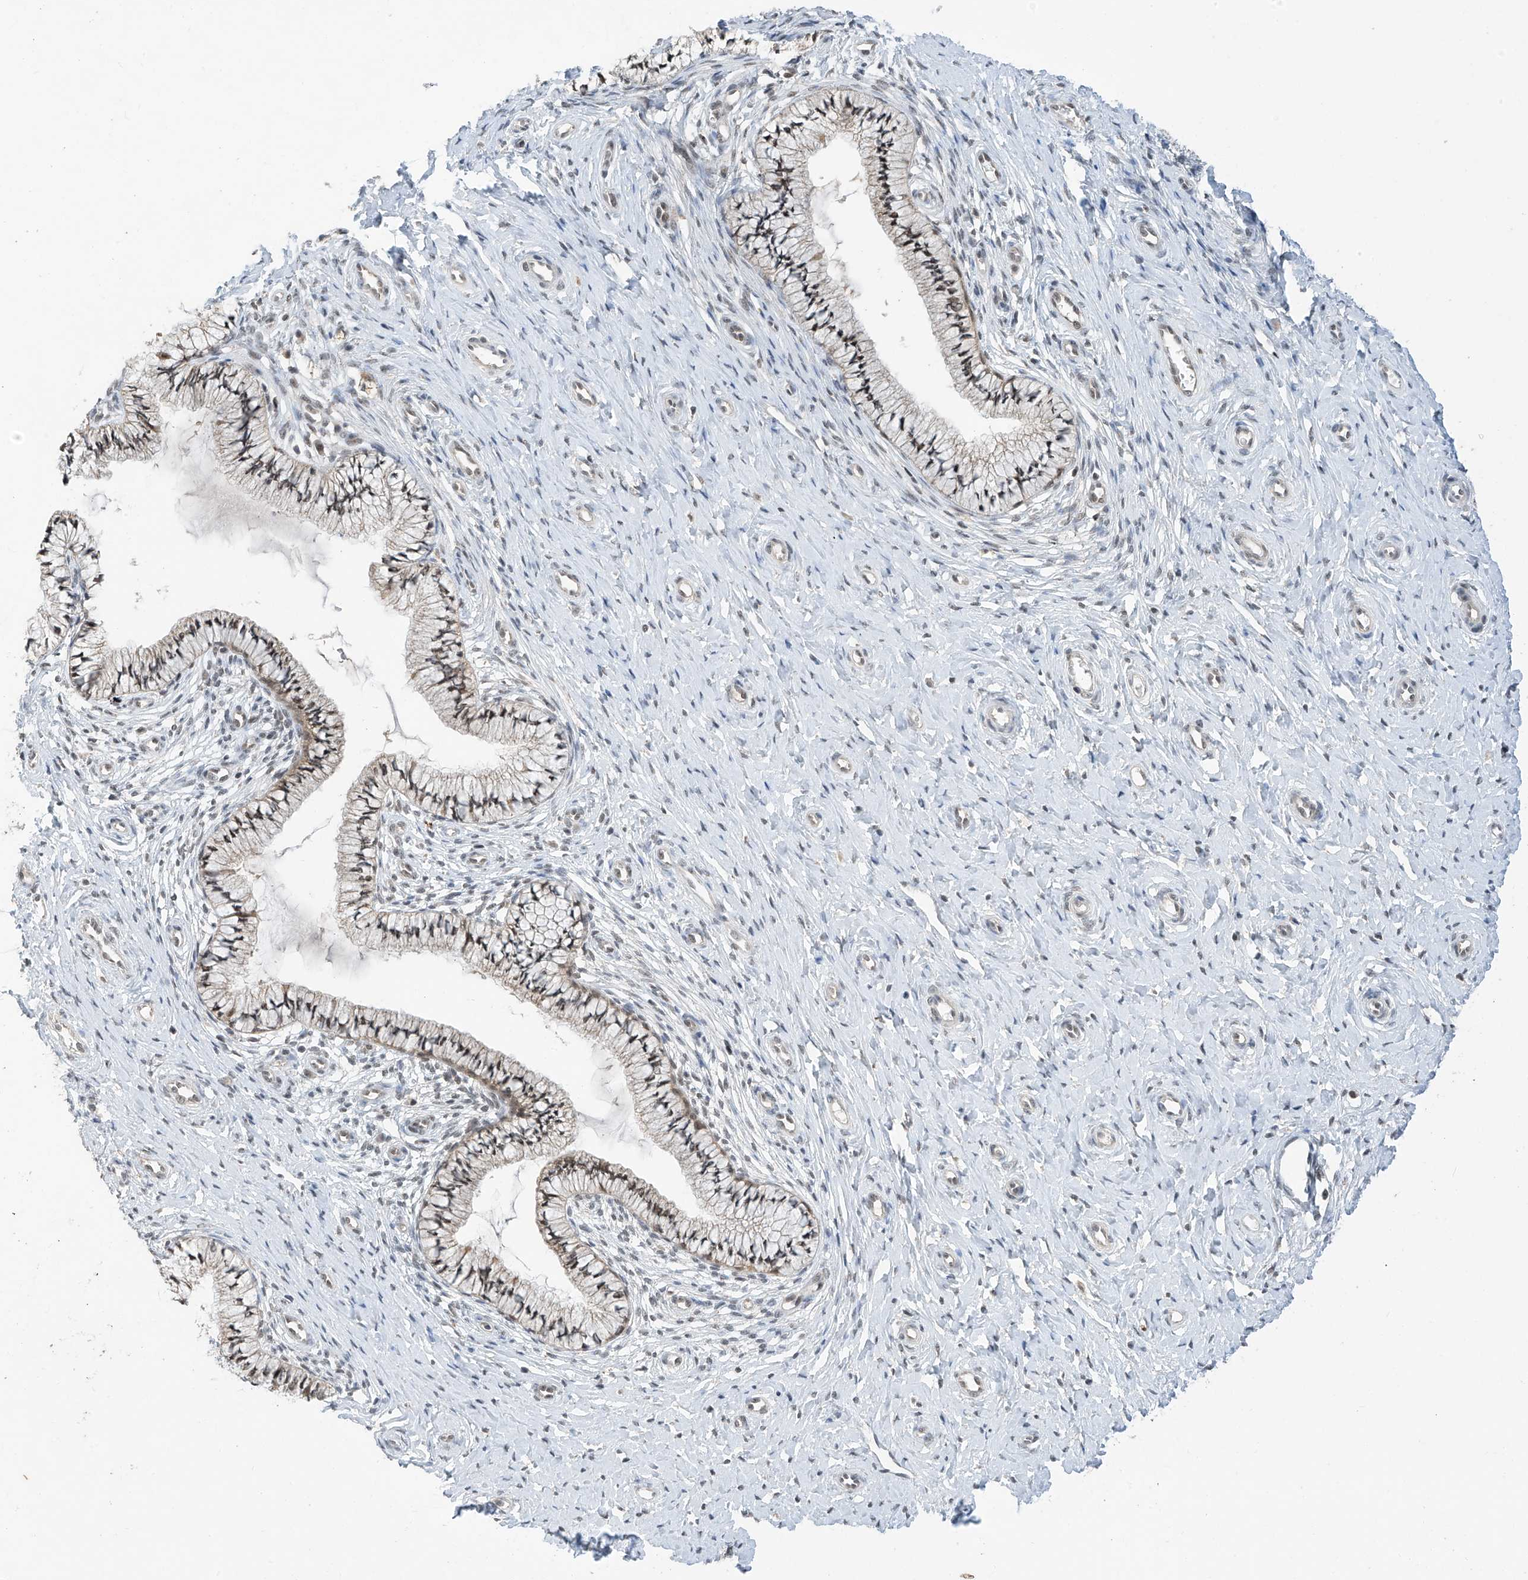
{"staining": {"intensity": "moderate", "quantity": ">75%", "location": "nuclear"}, "tissue": "cervix", "cell_type": "Glandular cells", "image_type": "normal", "snomed": [{"axis": "morphology", "description": "Normal tissue, NOS"}, {"axis": "topography", "description": "Cervix"}], "caption": "Immunohistochemical staining of unremarkable human cervix displays >75% levels of moderate nuclear protein expression in approximately >75% of glandular cells. Using DAB (brown) and hematoxylin (blue) stains, captured at high magnification using brightfield microscopy.", "gene": "RPAIN", "patient": {"sex": "female", "age": 36}}